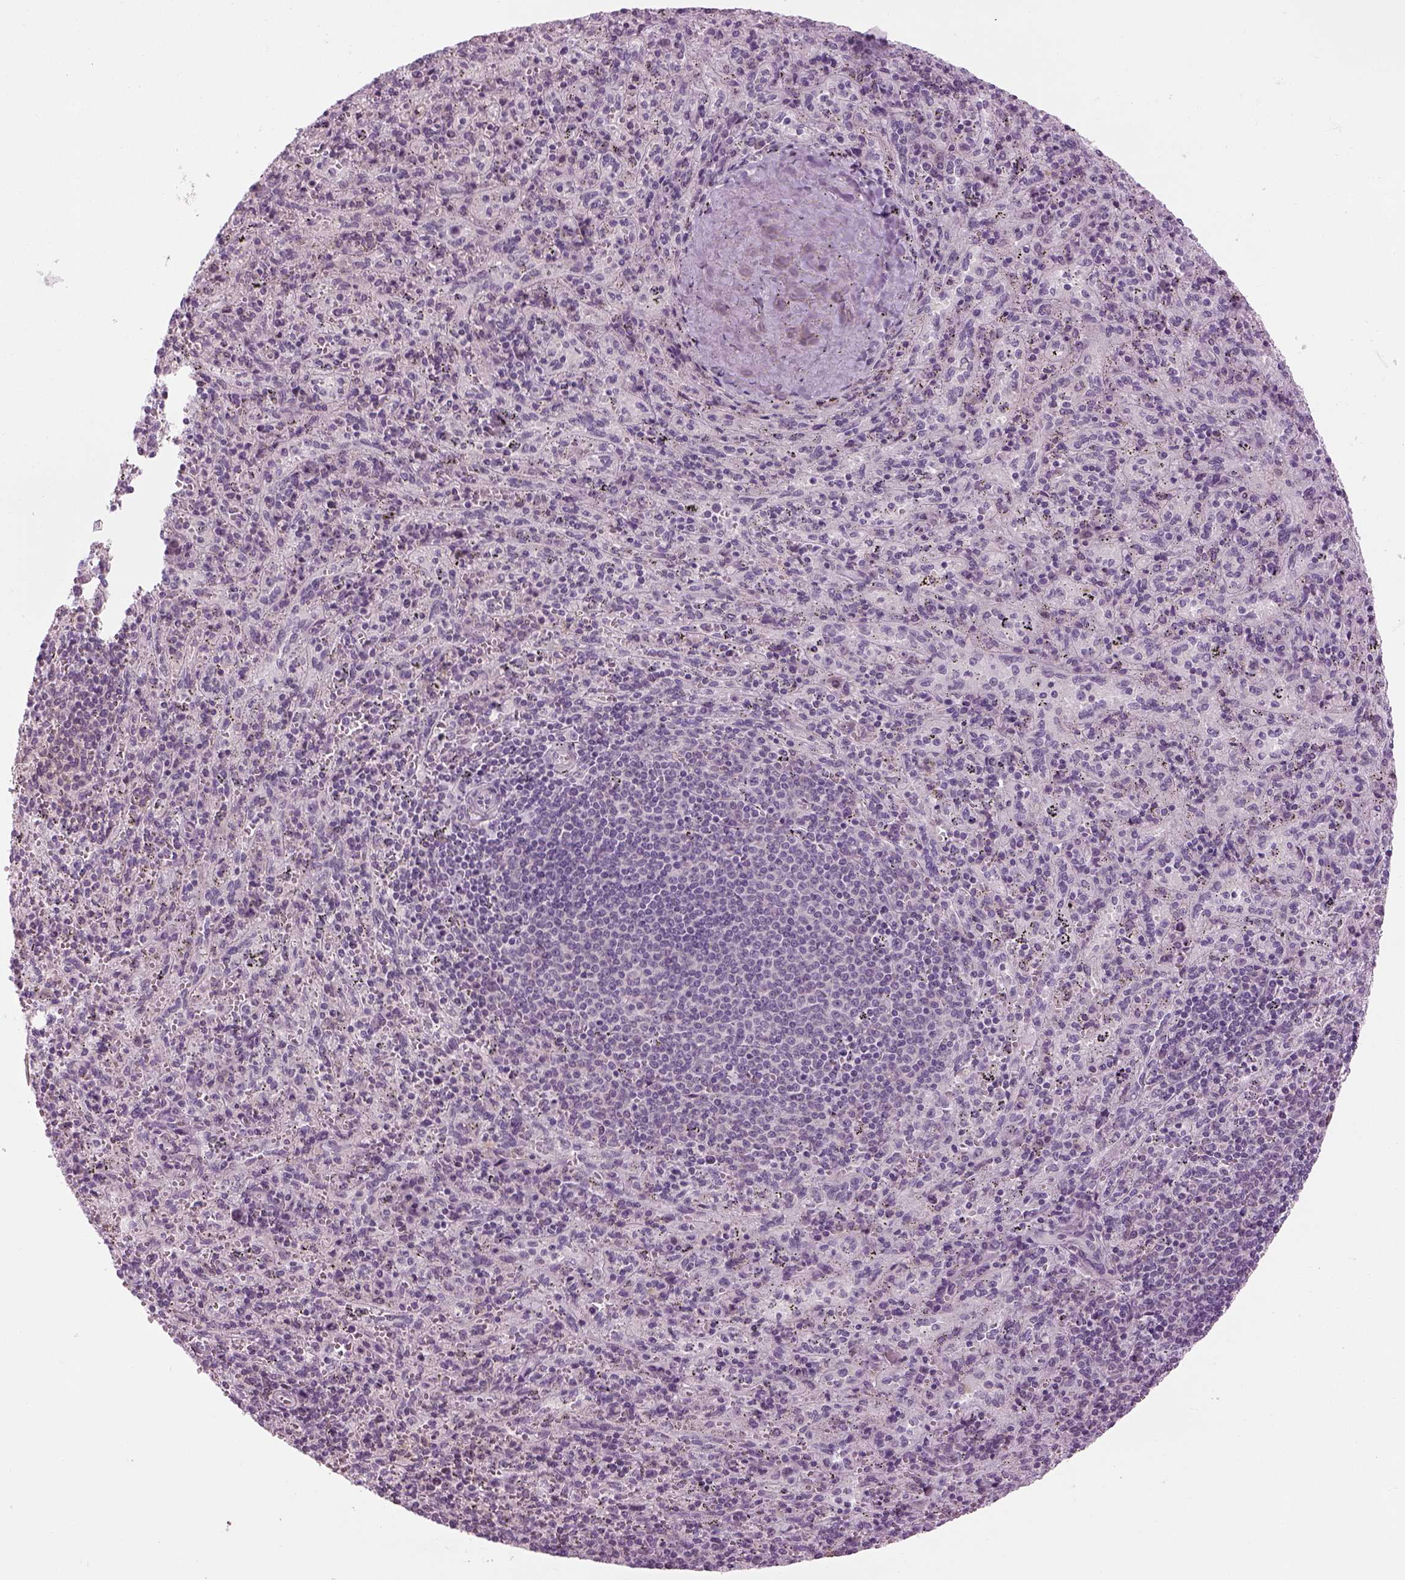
{"staining": {"intensity": "negative", "quantity": "none", "location": "none"}, "tissue": "spleen", "cell_type": "Cells in red pulp", "image_type": "normal", "snomed": [{"axis": "morphology", "description": "Normal tissue, NOS"}, {"axis": "topography", "description": "Spleen"}], "caption": "This is a histopathology image of immunohistochemistry staining of unremarkable spleen, which shows no staining in cells in red pulp. (Immunohistochemistry (ihc), brightfield microscopy, high magnification).", "gene": "LRRIQ3", "patient": {"sex": "male", "age": 57}}